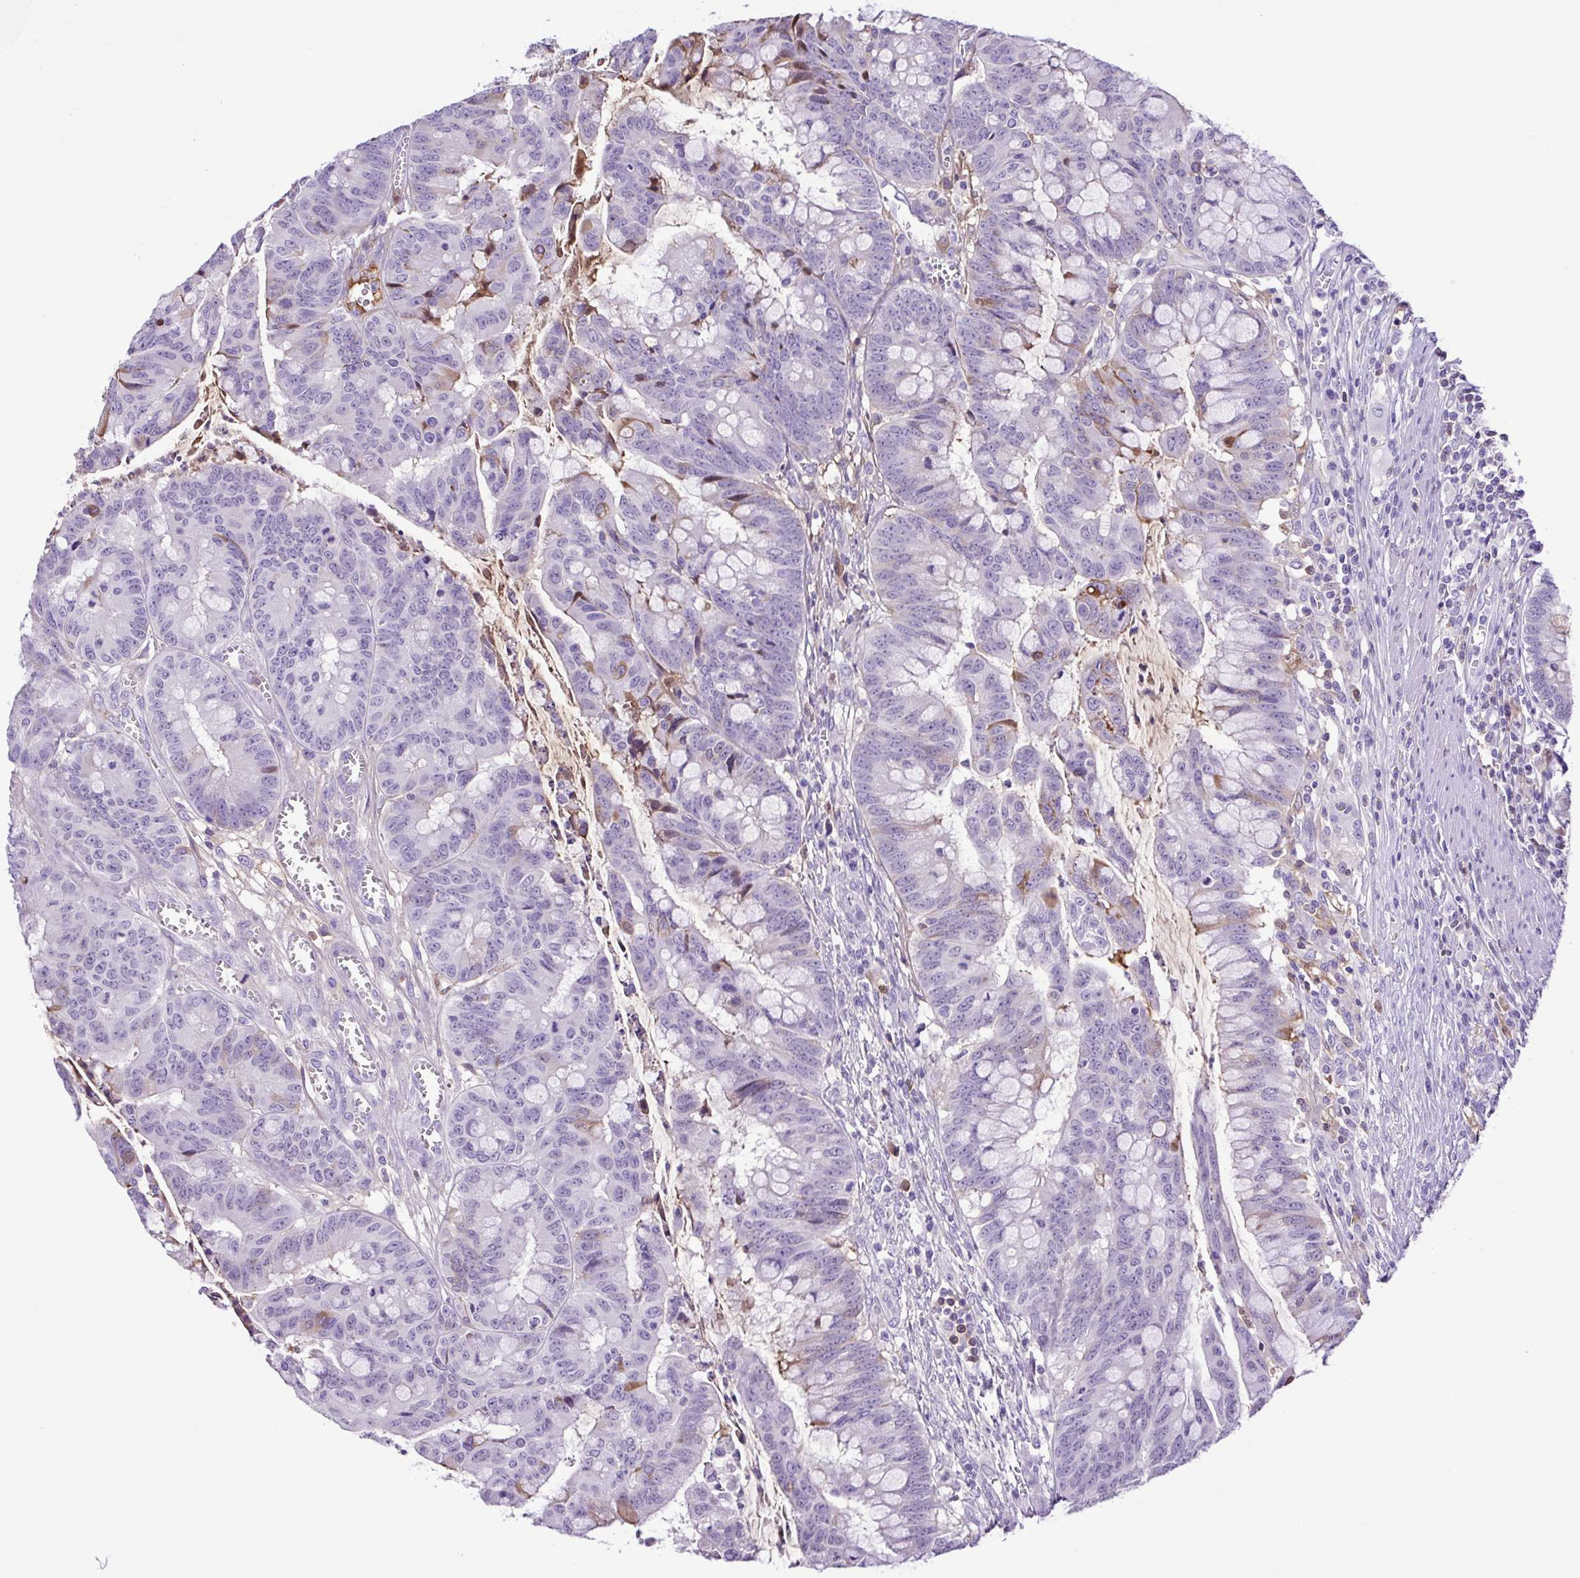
{"staining": {"intensity": "negative", "quantity": "none", "location": "none"}, "tissue": "colorectal cancer", "cell_type": "Tumor cells", "image_type": "cancer", "snomed": [{"axis": "morphology", "description": "Adenocarcinoma, NOS"}, {"axis": "topography", "description": "Colon"}], "caption": "IHC of human colorectal cancer demonstrates no staining in tumor cells.", "gene": "IGFL1", "patient": {"sex": "male", "age": 62}}